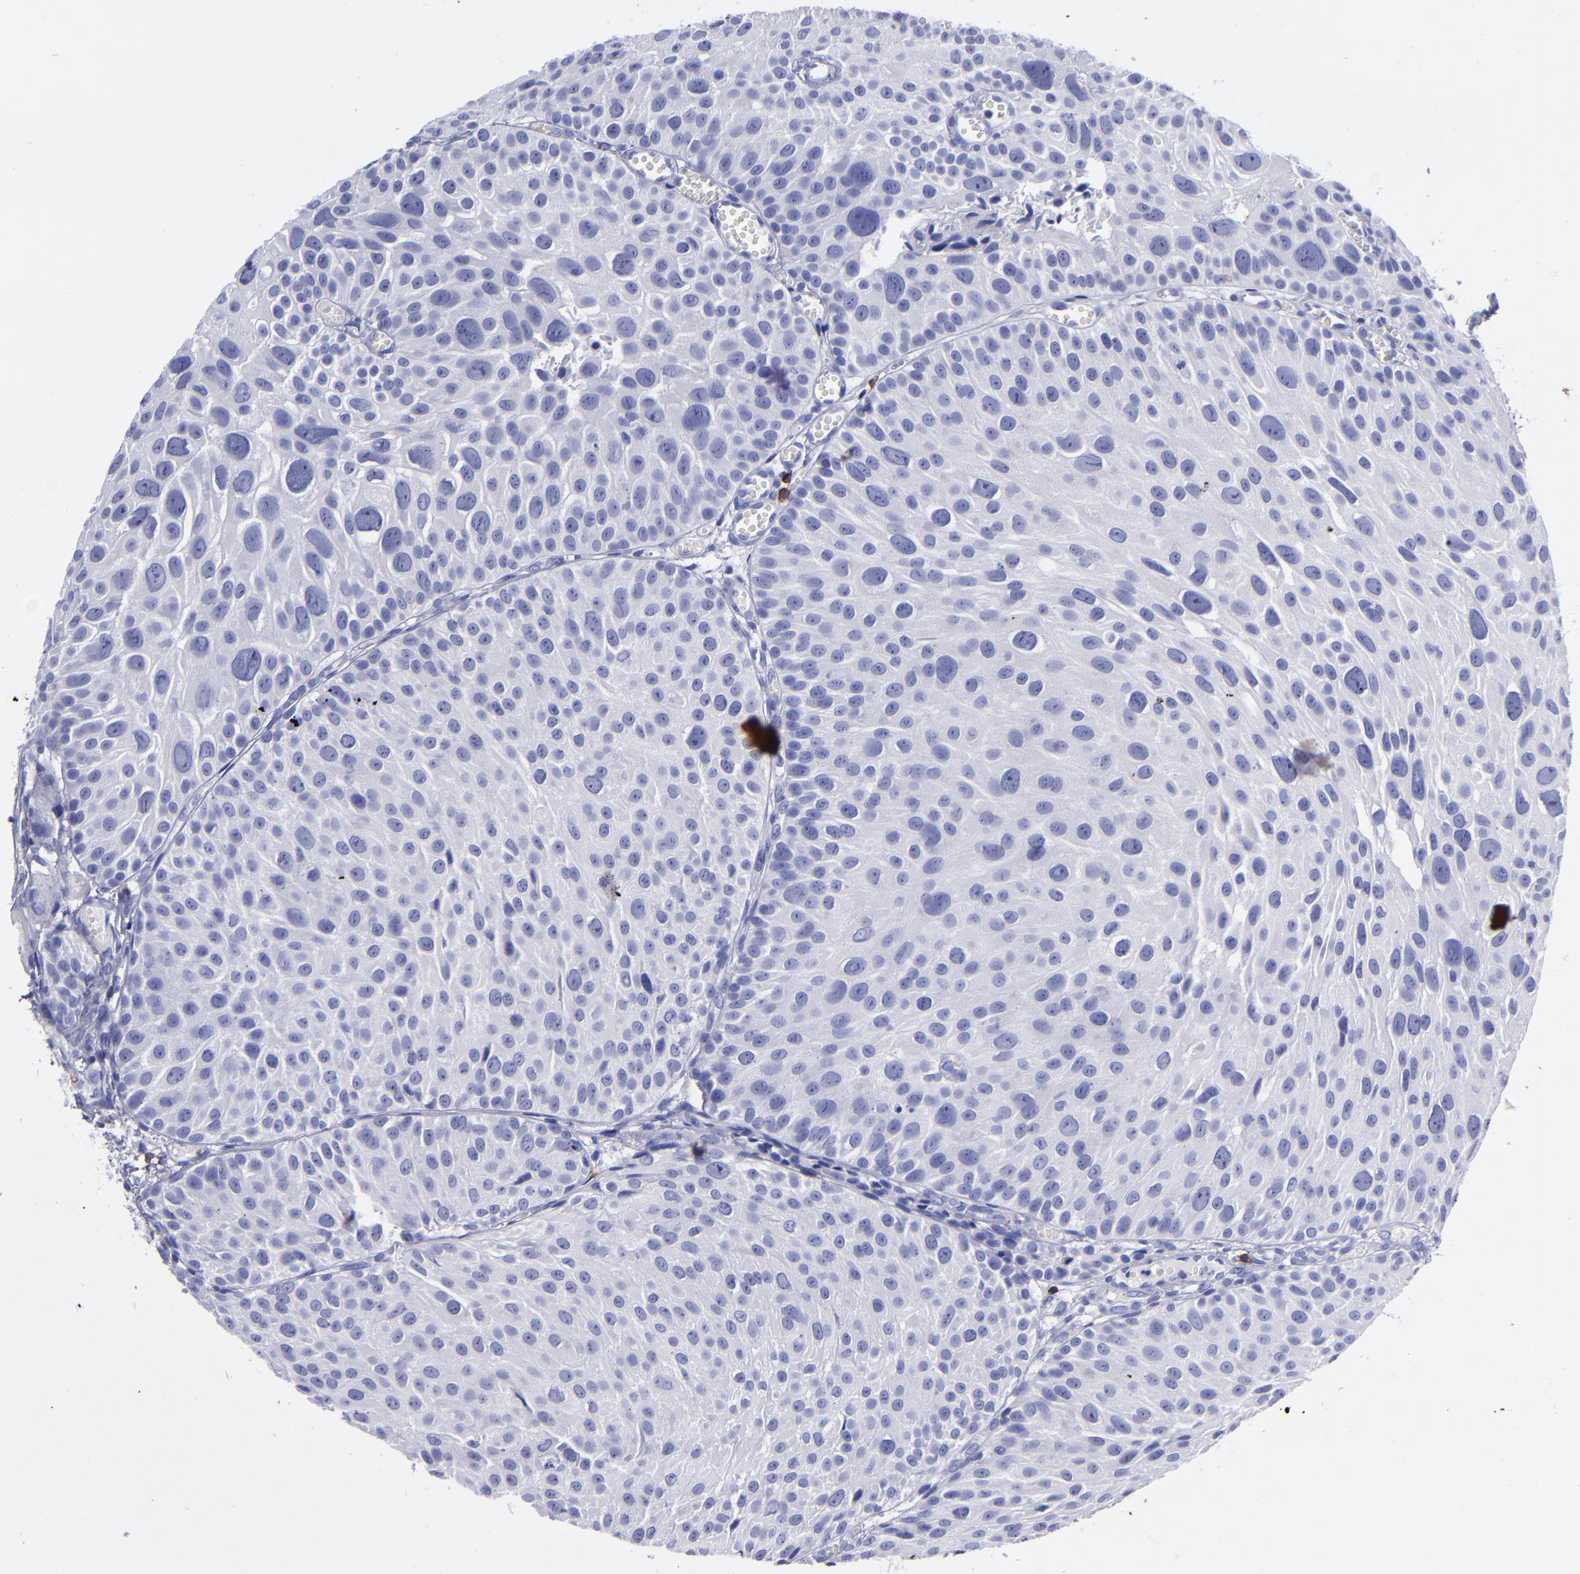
{"staining": {"intensity": "negative", "quantity": "none", "location": "none"}, "tissue": "urothelial cancer", "cell_type": "Tumor cells", "image_type": "cancer", "snomed": [{"axis": "morphology", "description": "Urothelial carcinoma, High grade"}, {"axis": "topography", "description": "Urinary bladder"}], "caption": "Tumor cells show no significant expression in urothelial cancer.", "gene": "CD6", "patient": {"sex": "female", "age": 78}}